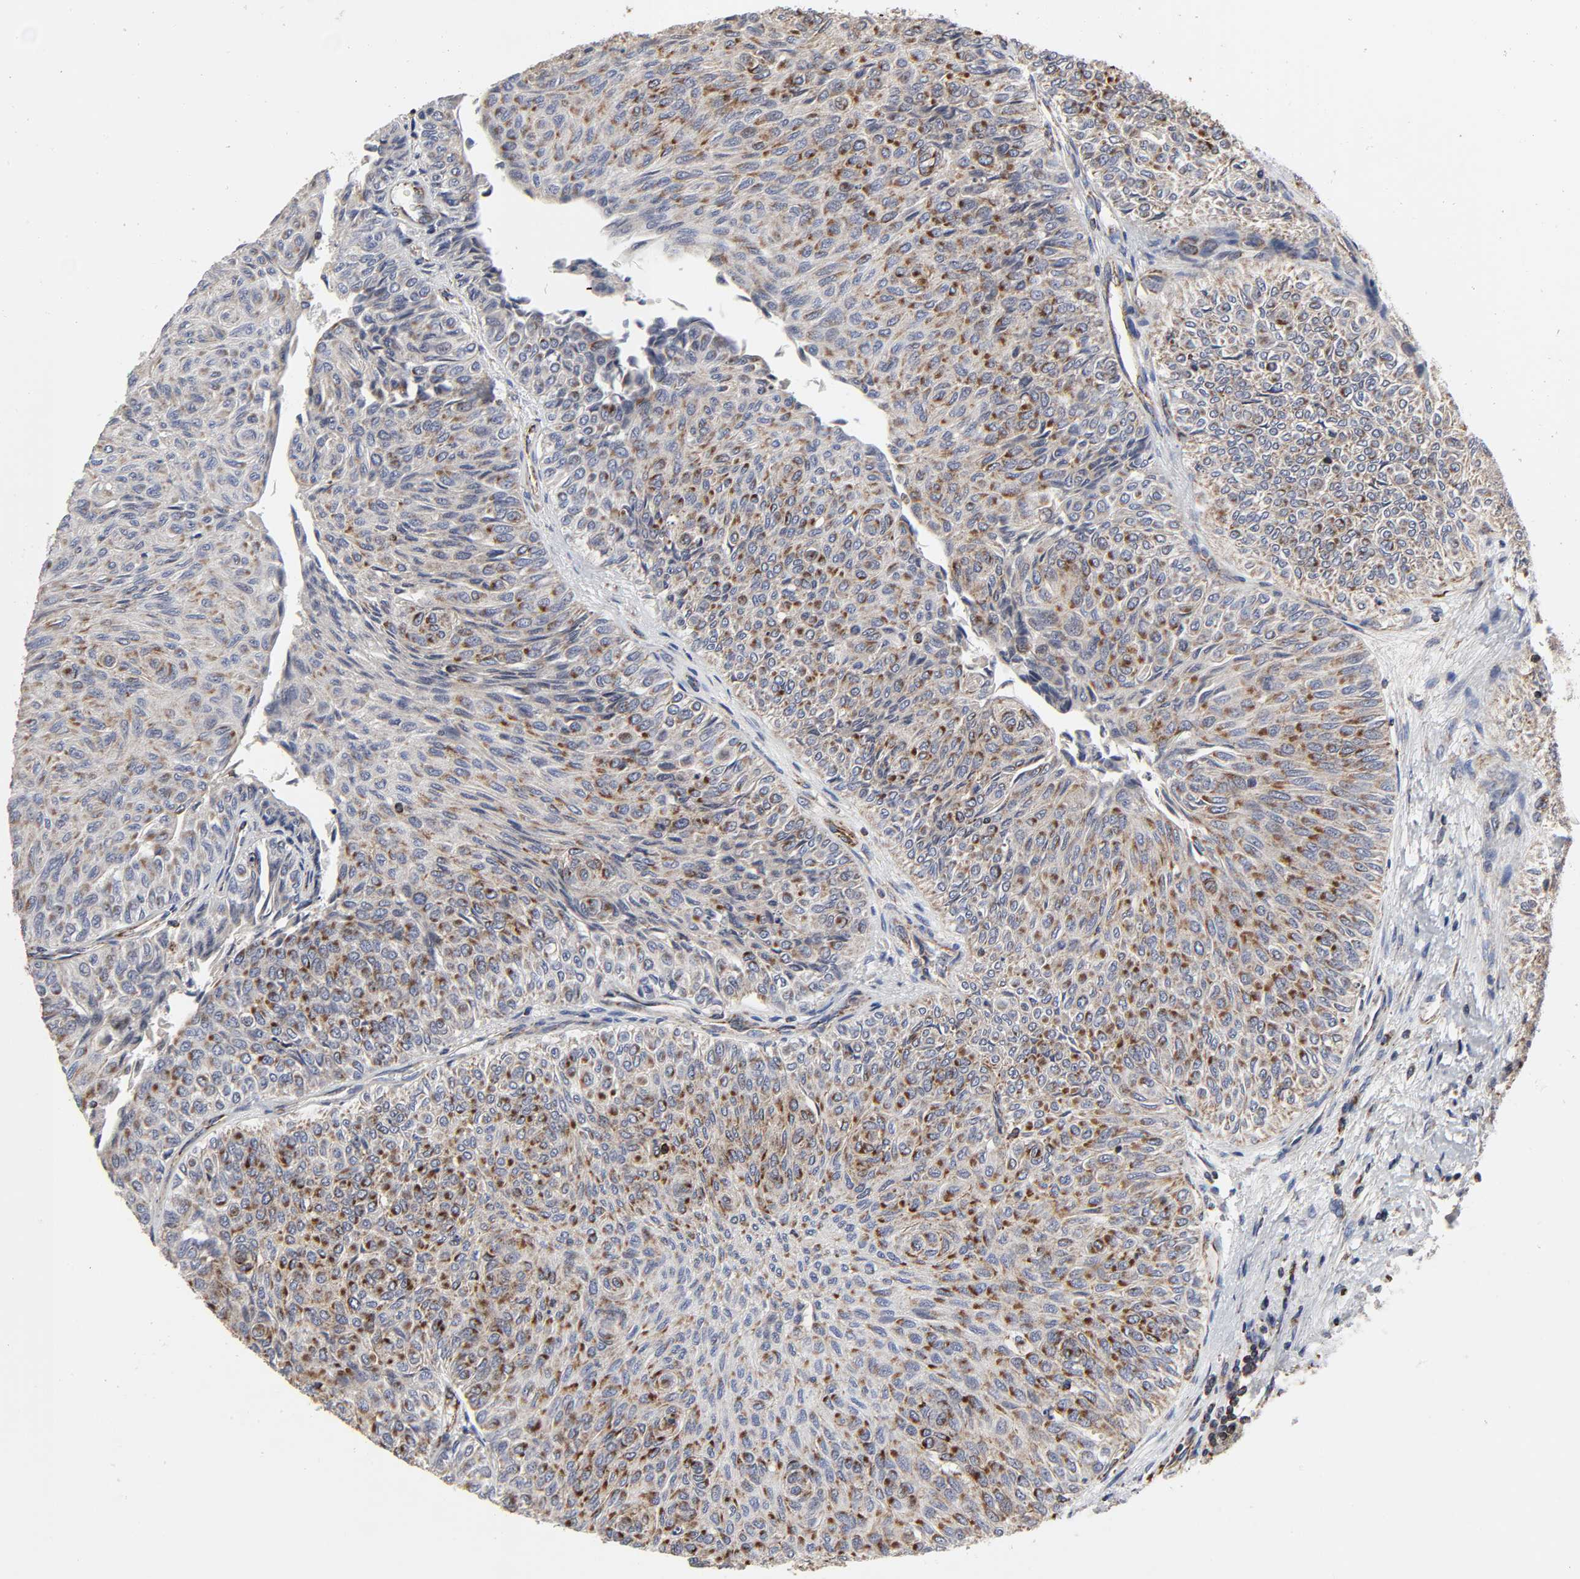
{"staining": {"intensity": "moderate", "quantity": ">75%", "location": "cytoplasmic/membranous"}, "tissue": "urothelial cancer", "cell_type": "Tumor cells", "image_type": "cancer", "snomed": [{"axis": "morphology", "description": "Urothelial carcinoma, Low grade"}, {"axis": "topography", "description": "Urinary bladder"}], "caption": "DAB (3,3'-diaminobenzidine) immunohistochemical staining of human urothelial cancer reveals moderate cytoplasmic/membranous protein expression in about >75% of tumor cells.", "gene": "COX6B1", "patient": {"sex": "male", "age": 78}}